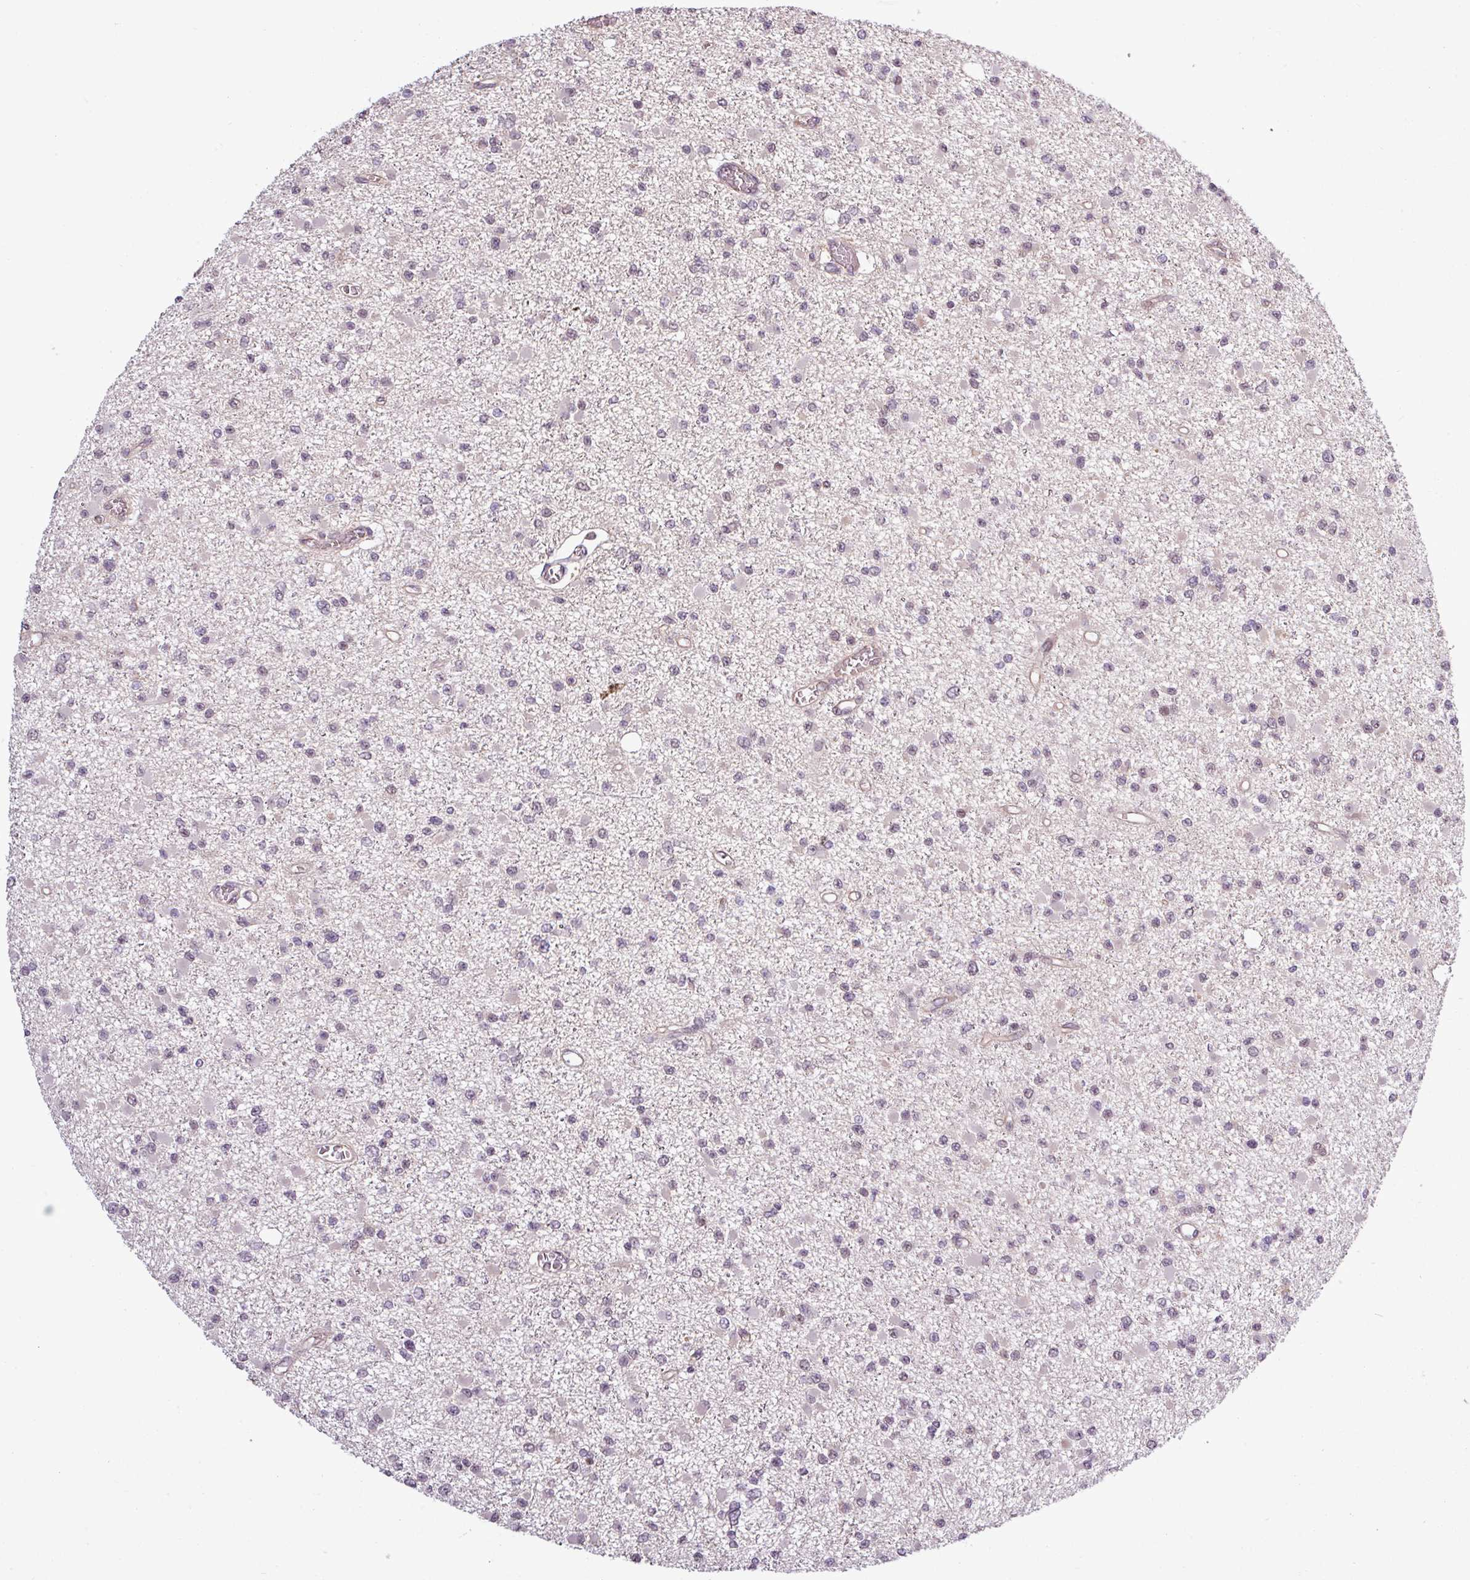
{"staining": {"intensity": "negative", "quantity": "none", "location": "none"}, "tissue": "glioma", "cell_type": "Tumor cells", "image_type": "cancer", "snomed": [{"axis": "morphology", "description": "Glioma, malignant, Low grade"}, {"axis": "topography", "description": "Brain"}], "caption": "The immunohistochemistry photomicrograph has no significant positivity in tumor cells of glioma tissue. Nuclei are stained in blue.", "gene": "GPT2", "patient": {"sex": "female", "age": 22}}